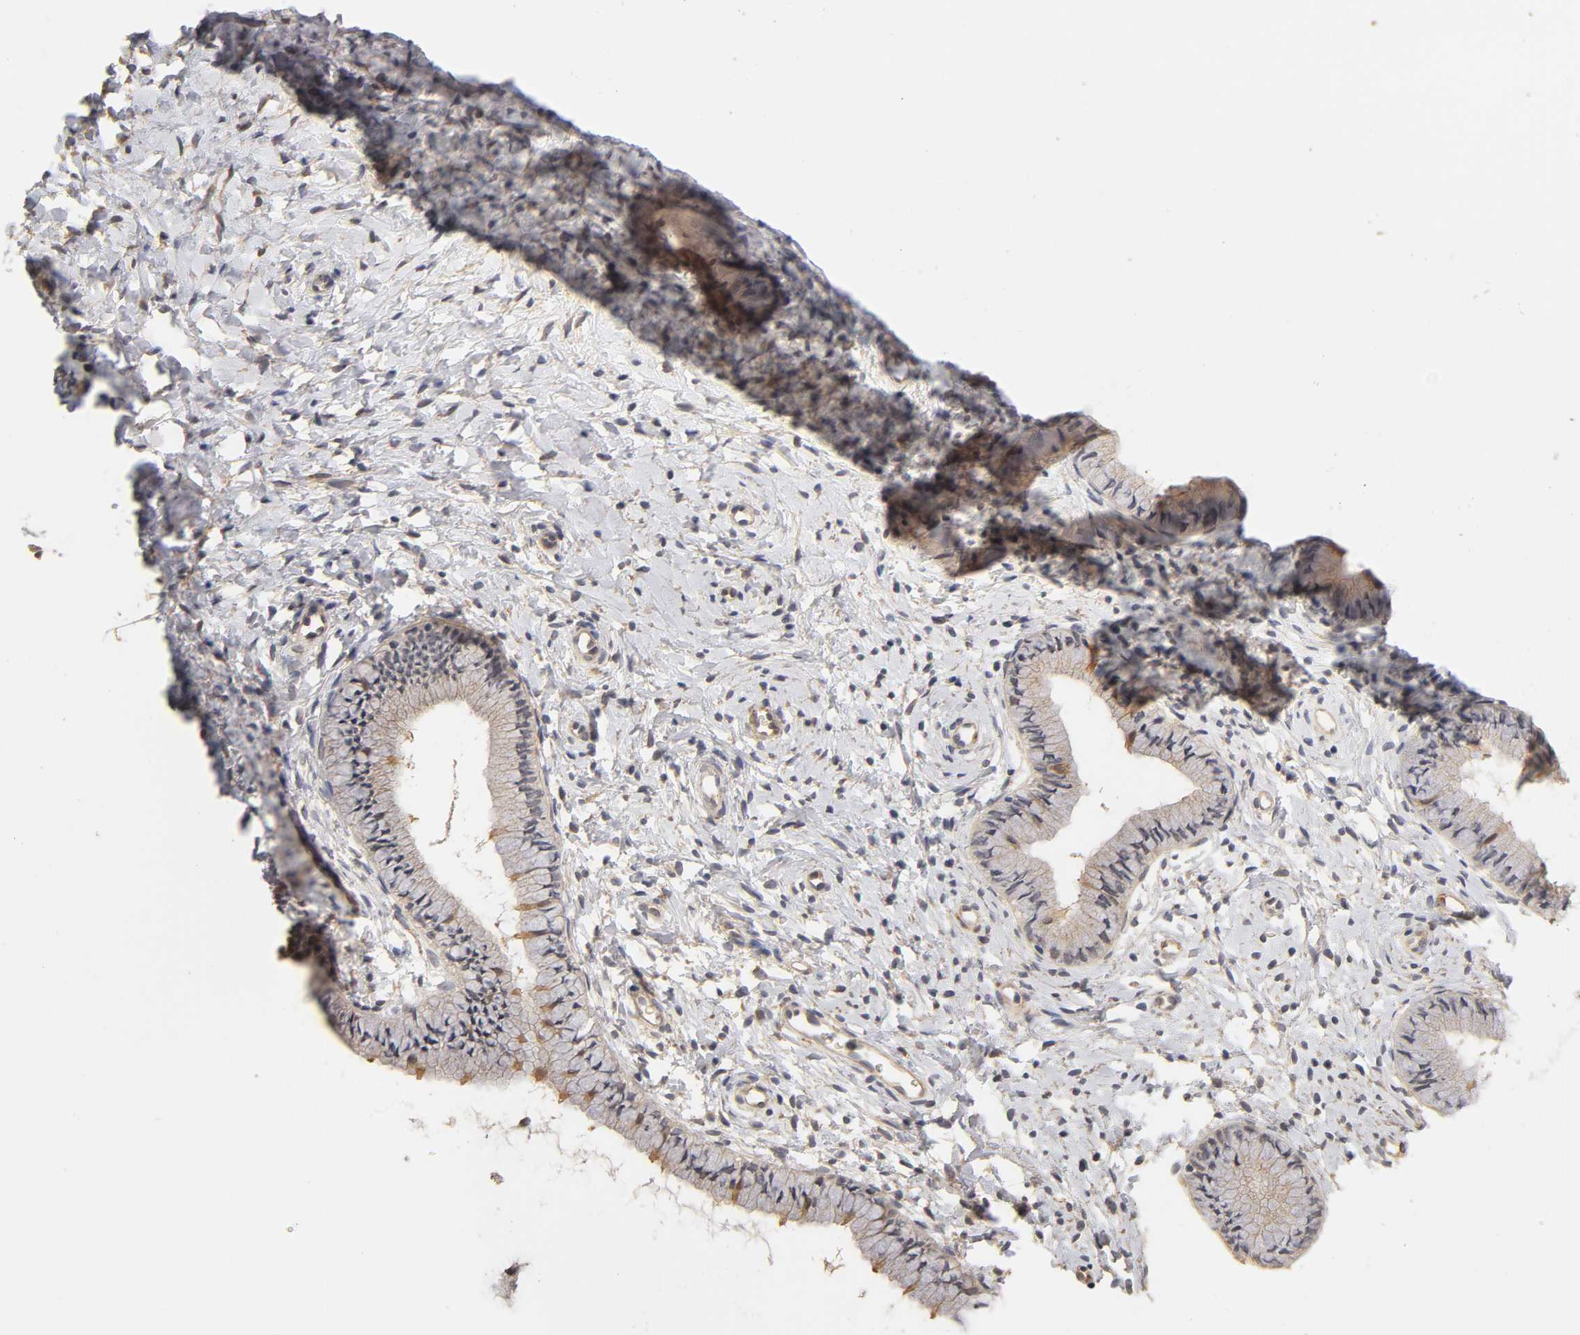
{"staining": {"intensity": "weak", "quantity": "25%-75%", "location": "cytoplasmic/membranous"}, "tissue": "cervix", "cell_type": "Glandular cells", "image_type": "normal", "snomed": [{"axis": "morphology", "description": "Normal tissue, NOS"}, {"axis": "topography", "description": "Cervix"}], "caption": "A high-resolution image shows IHC staining of unremarkable cervix, which shows weak cytoplasmic/membranous positivity in approximately 25%-75% of glandular cells. (Brightfield microscopy of DAB IHC at high magnification).", "gene": "LAMB1", "patient": {"sex": "female", "age": 46}}